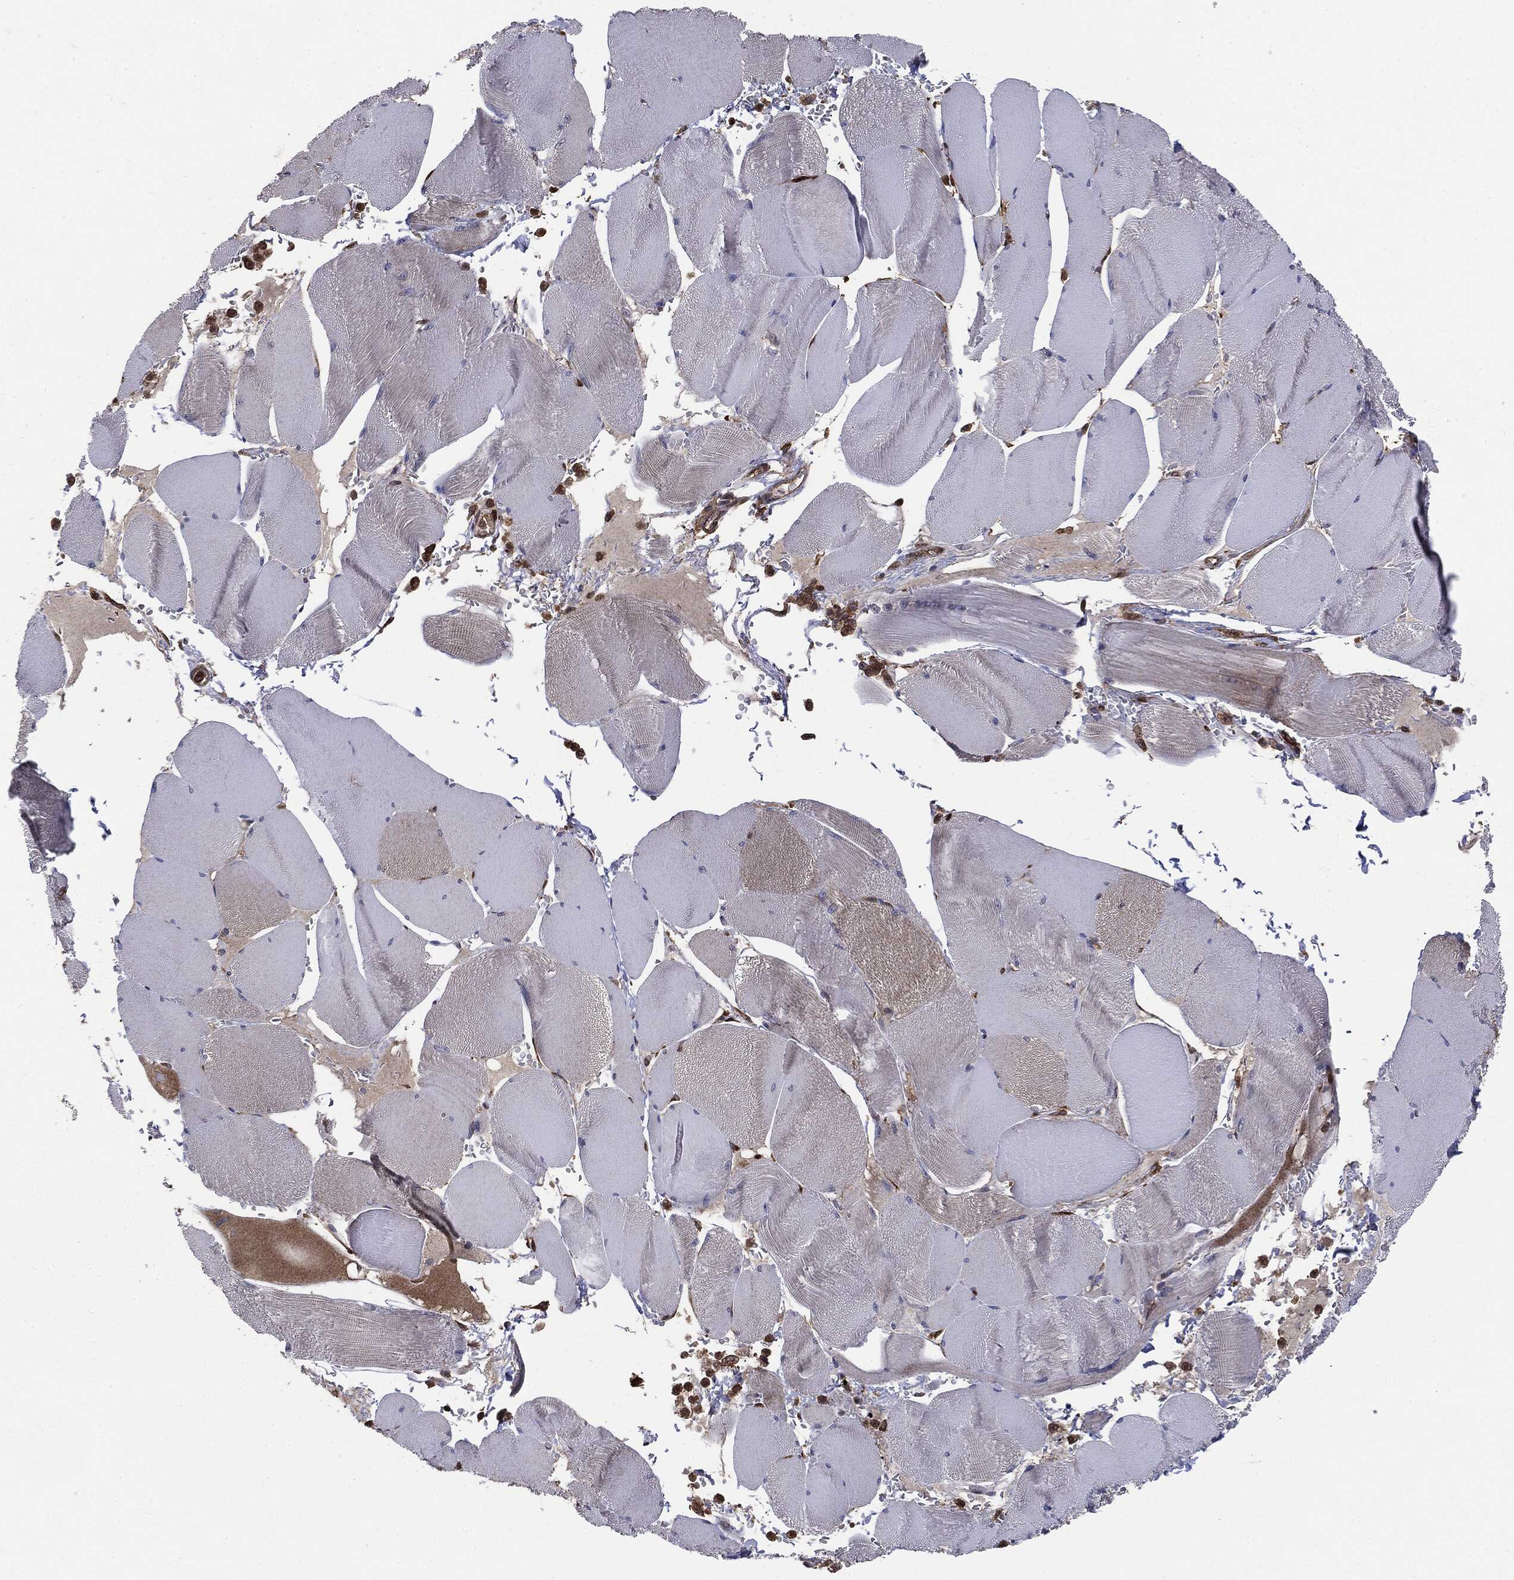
{"staining": {"intensity": "weak", "quantity": "<25%", "location": "cytoplasmic/membranous"}, "tissue": "skeletal muscle", "cell_type": "Myocytes", "image_type": "normal", "snomed": [{"axis": "morphology", "description": "Normal tissue, NOS"}, {"axis": "topography", "description": "Skeletal muscle"}], "caption": "There is no significant expression in myocytes of skeletal muscle. Brightfield microscopy of immunohistochemistry (IHC) stained with DAB (3,3'-diaminobenzidine) (brown) and hematoxylin (blue), captured at high magnification.", "gene": "NME1", "patient": {"sex": "male", "age": 56}}